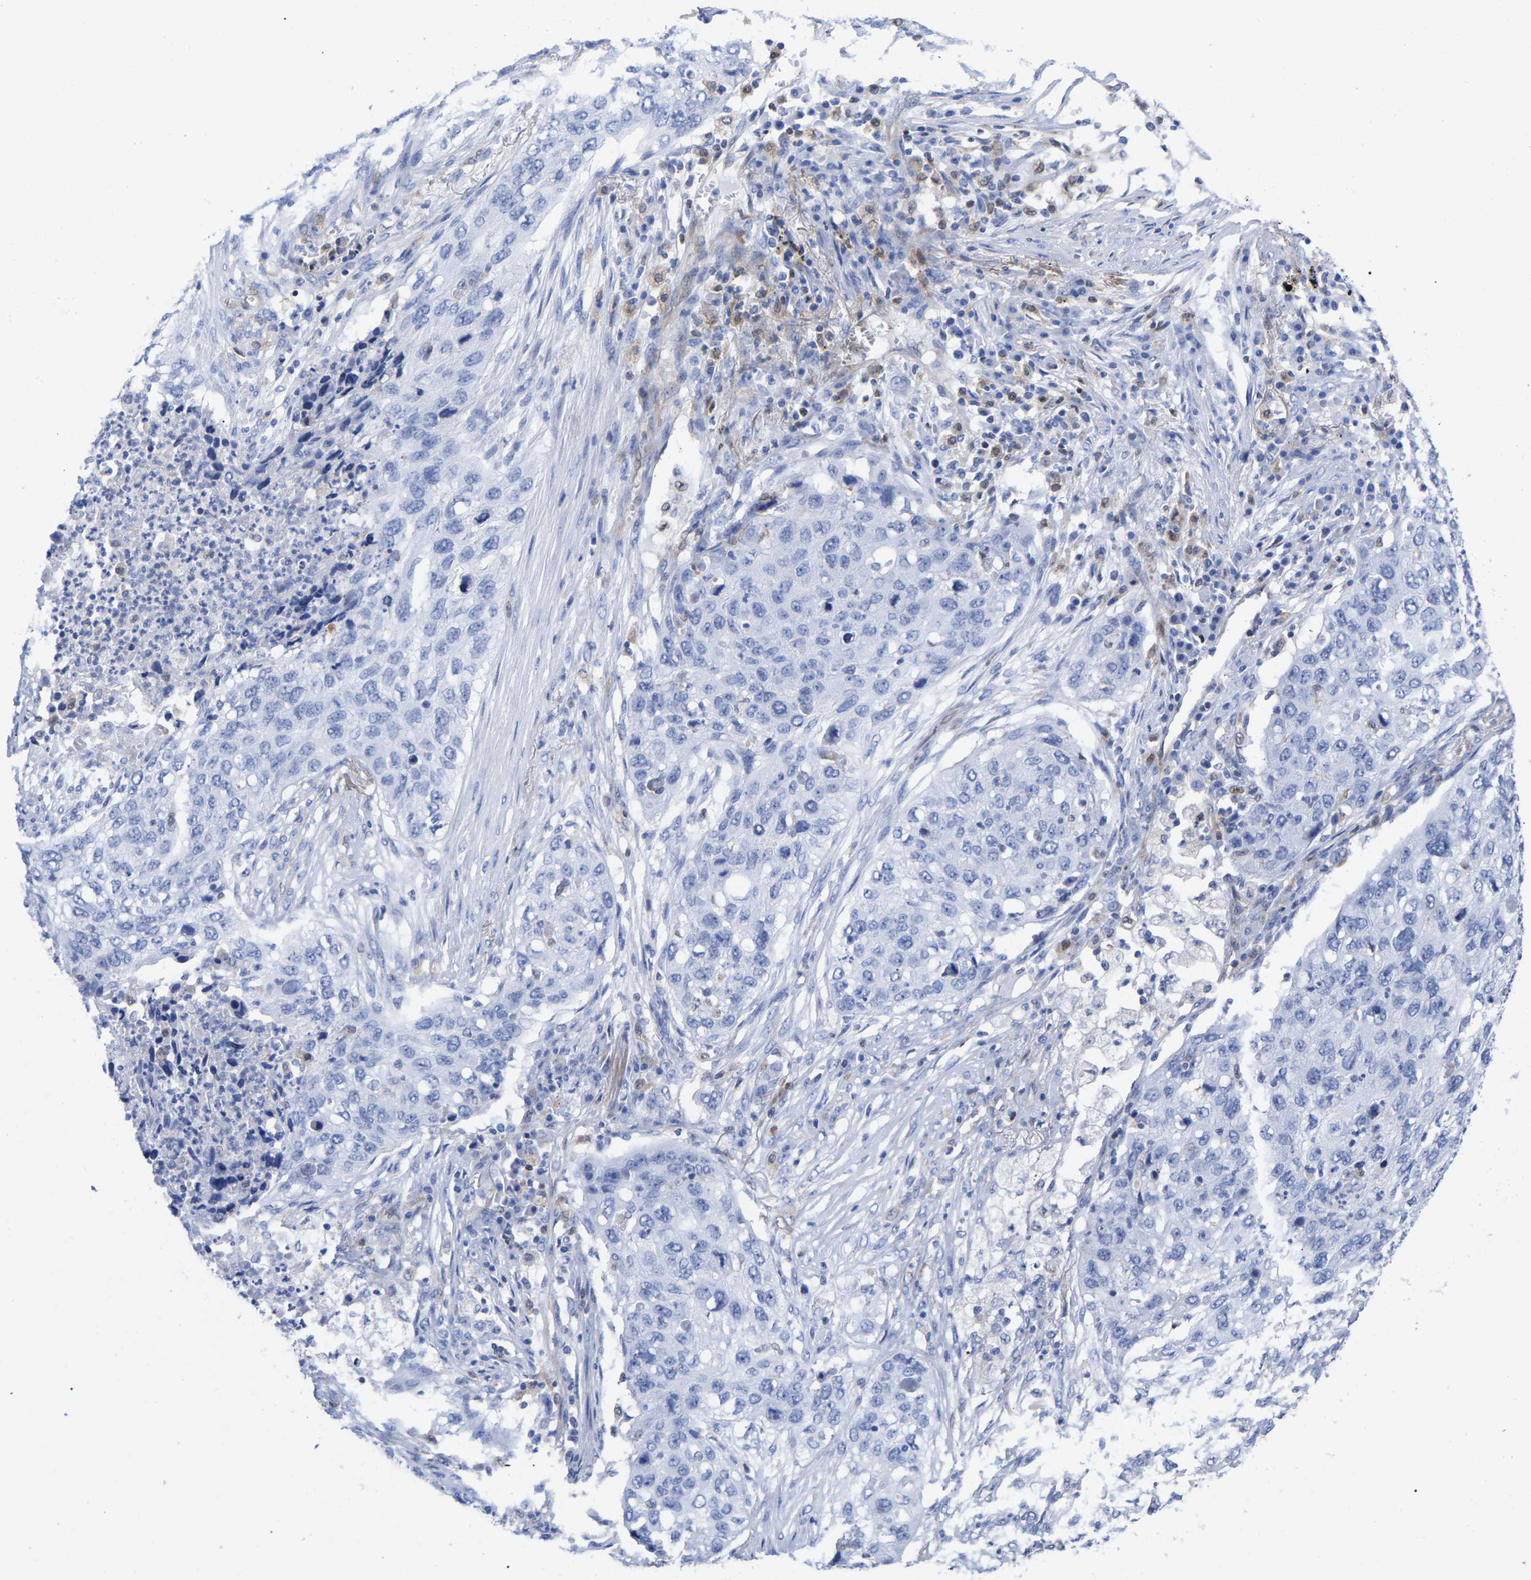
{"staining": {"intensity": "negative", "quantity": "none", "location": "none"}, "tissue": "lung cancer", "cell_type": "Tumor cells", "image_type": "cancer", "snomed": [{"axis": "morphology", "description": "Squamous cell carcinoma, NOS"}, {"axis": "topography", "description": "Lung"}], "caption": "Lung squamous cell carcinoma stained for a protein using immunohistochemistry (IHC) reveals no expression tumor cells.", "gene": "GIMAP4", "patient": {"sex": "female", "age": 63}}